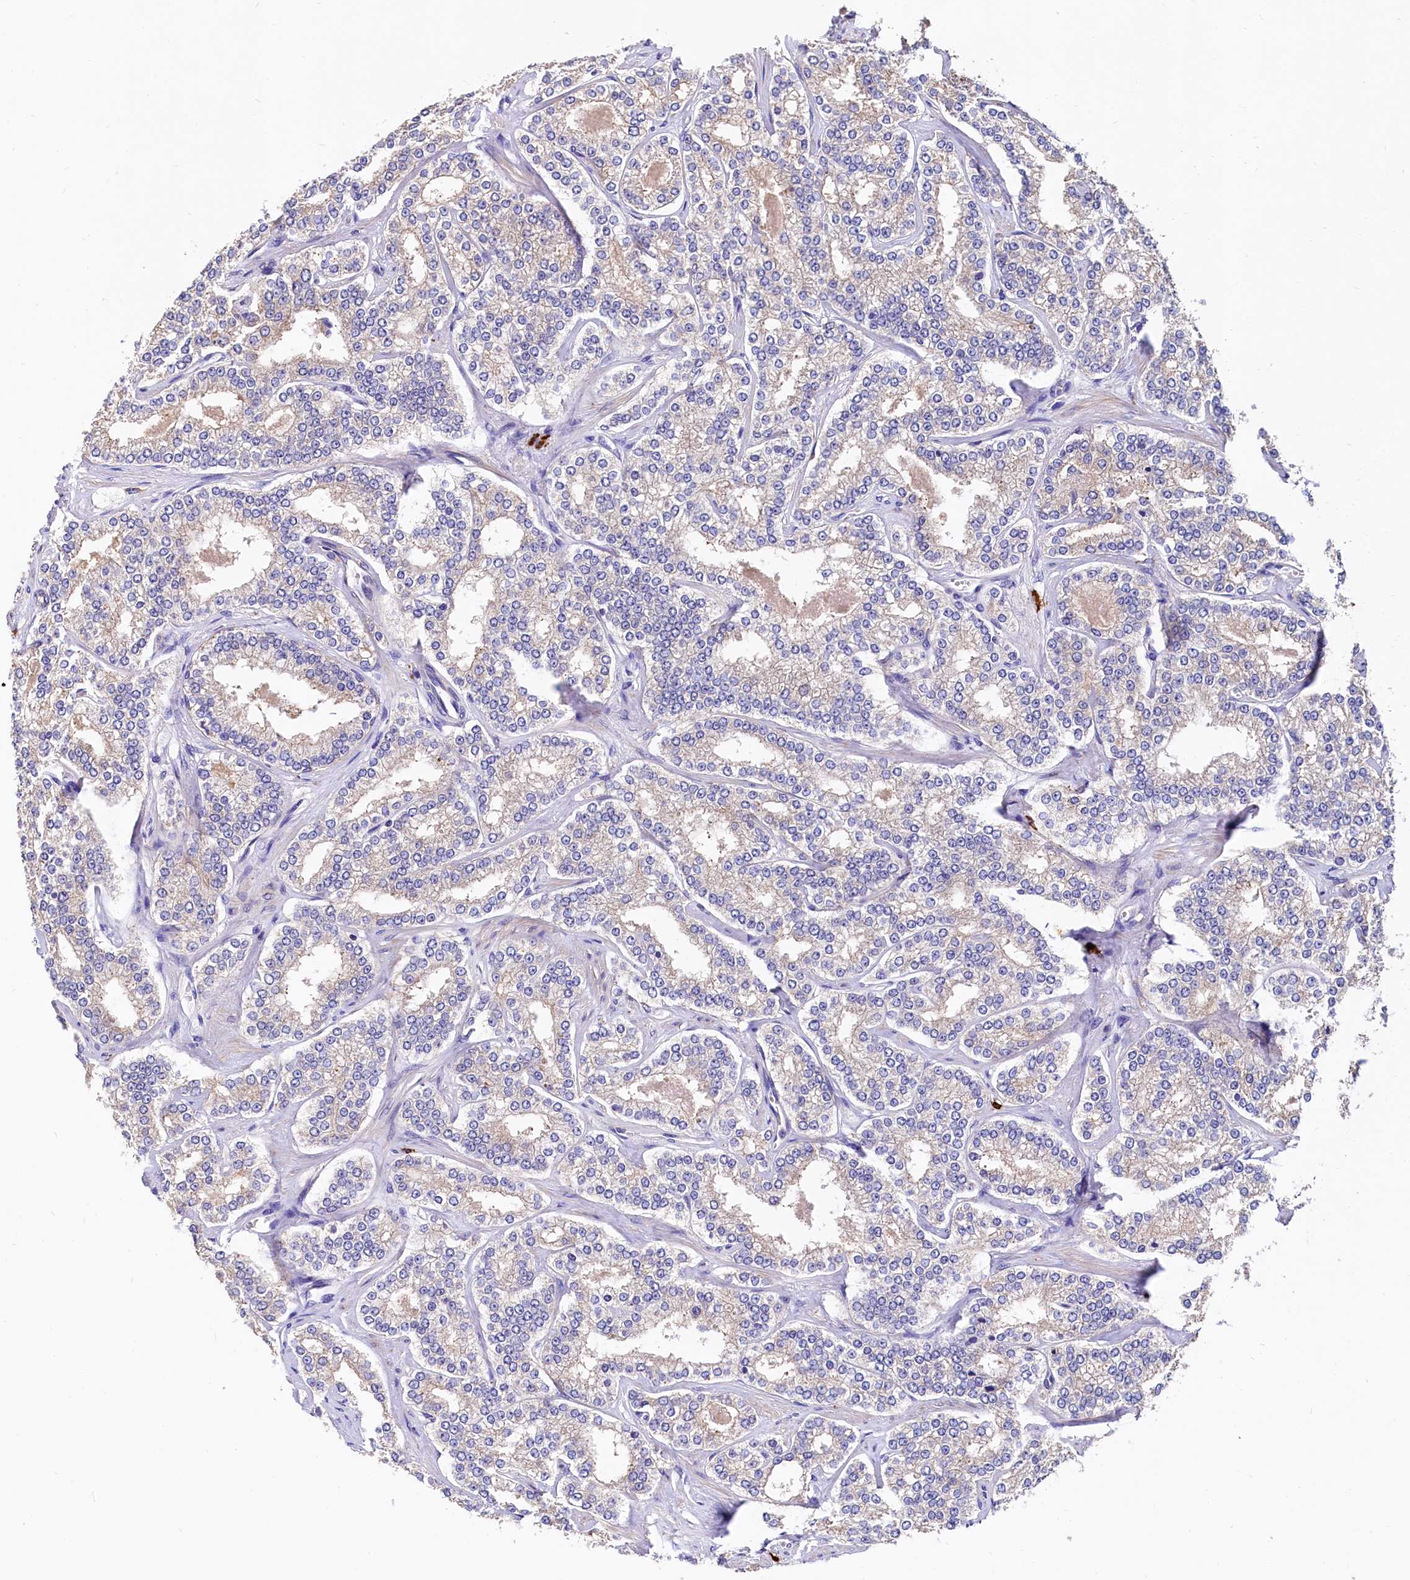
{"staining": {"intensity": "negative", "quantity": "none", "location": "none"}, "tissue": "prostate cancer", "cell_type": "Tumor cells", "image_type": "cancer", "snomed": [{"axis": "morphology", "description": "Normal tissue, NOS"}, {"axis": "morphology", "description": "Adenocarcinoma, High grade"}, {"axis": "topography", "description": "Prostate"}], "caption": "Immunohistochemistry of human prostate cancer (high-grade adenocarcinoma) shows no positivity in tumor cells.", "gene": "EPS8L2", "patient": {"sex": "male", "age": 83}}